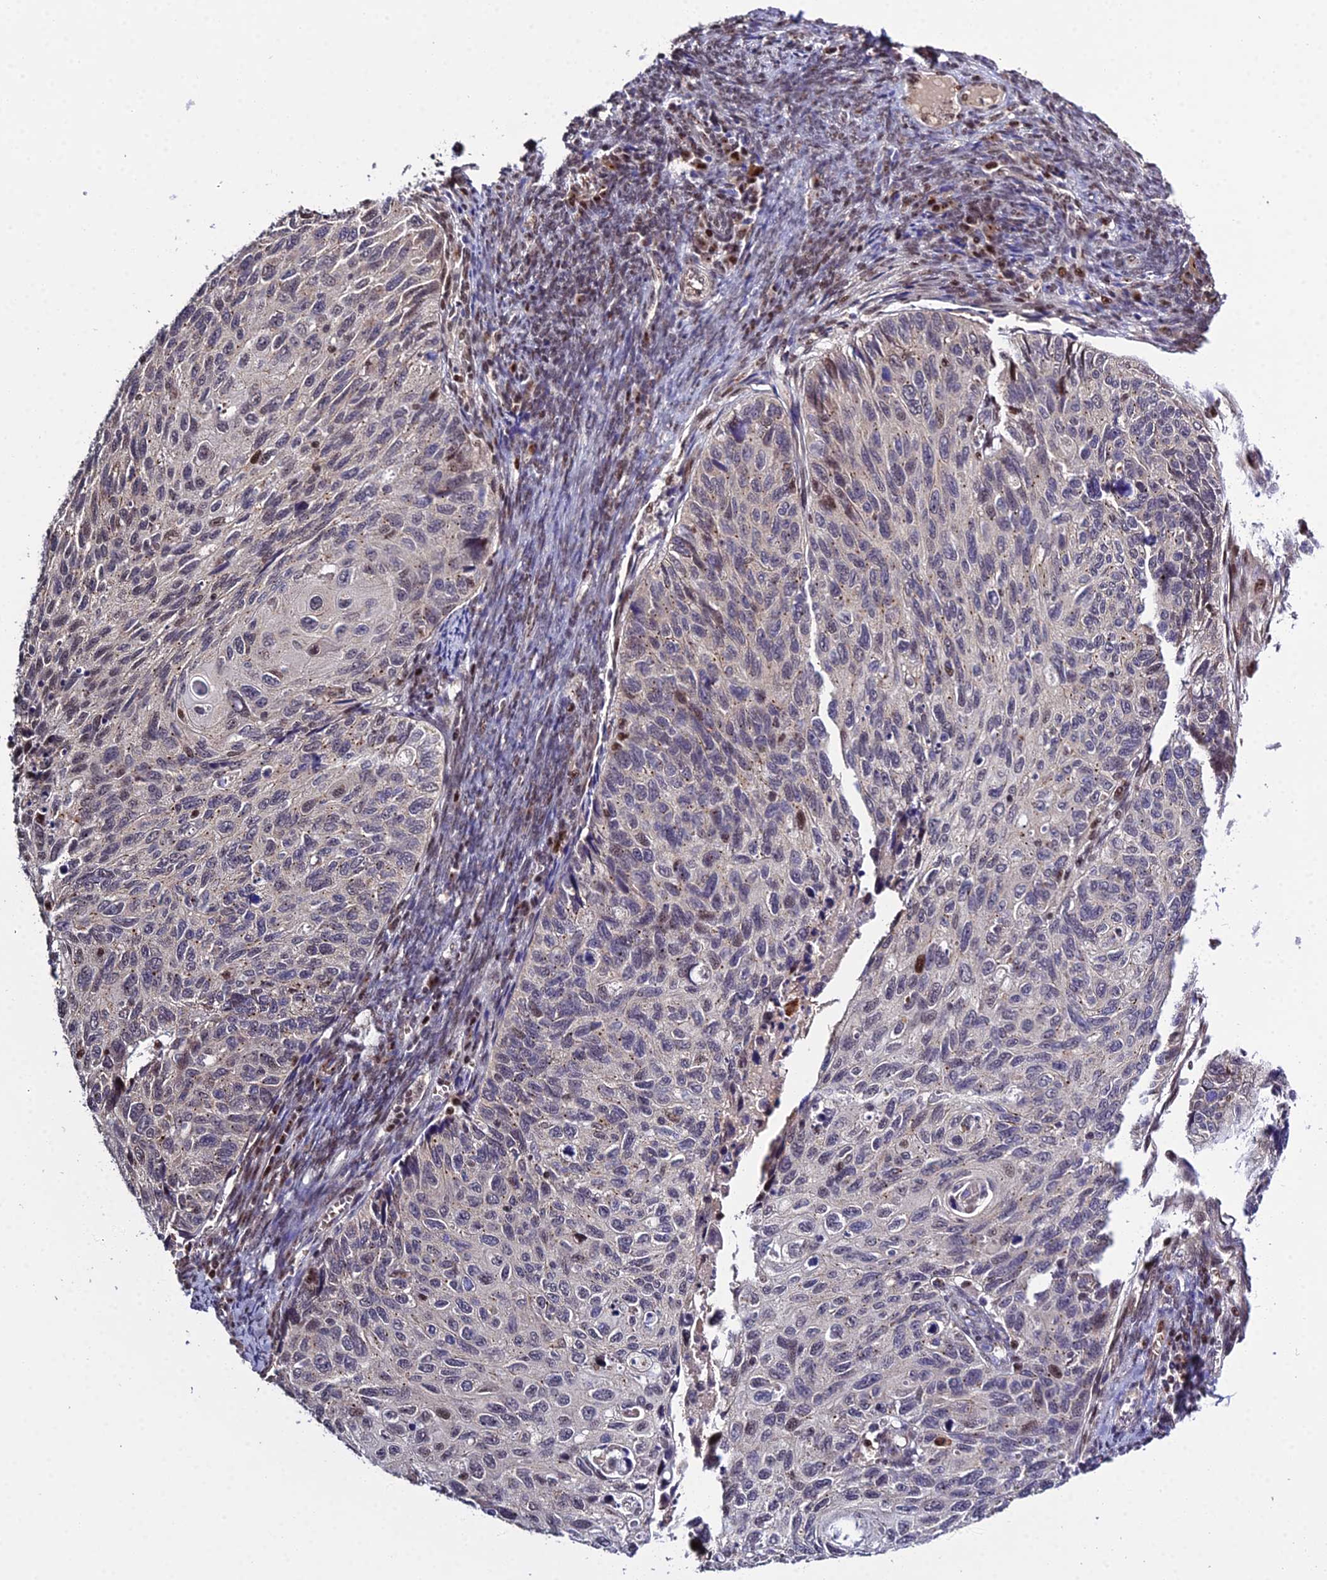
{"staining": {"intensity": "negative", "quantity": "none", "location": "none"}, "tissue": "cervical cancer", "cell_type": "Tumor cells", "image_type": "cancer", "snomed": [{"axis": "morphology", "description": "Squamous cell carcinoma, NOS"}, {"axis": "topography", "description": "Cervix"}], "caption": "This is an IHC micrograph of squamous cell carcinoma (cervical). There is no positivity in tumor cells.", "gene": "ARL2", "patient": {"sex": "female", "age": 70}}